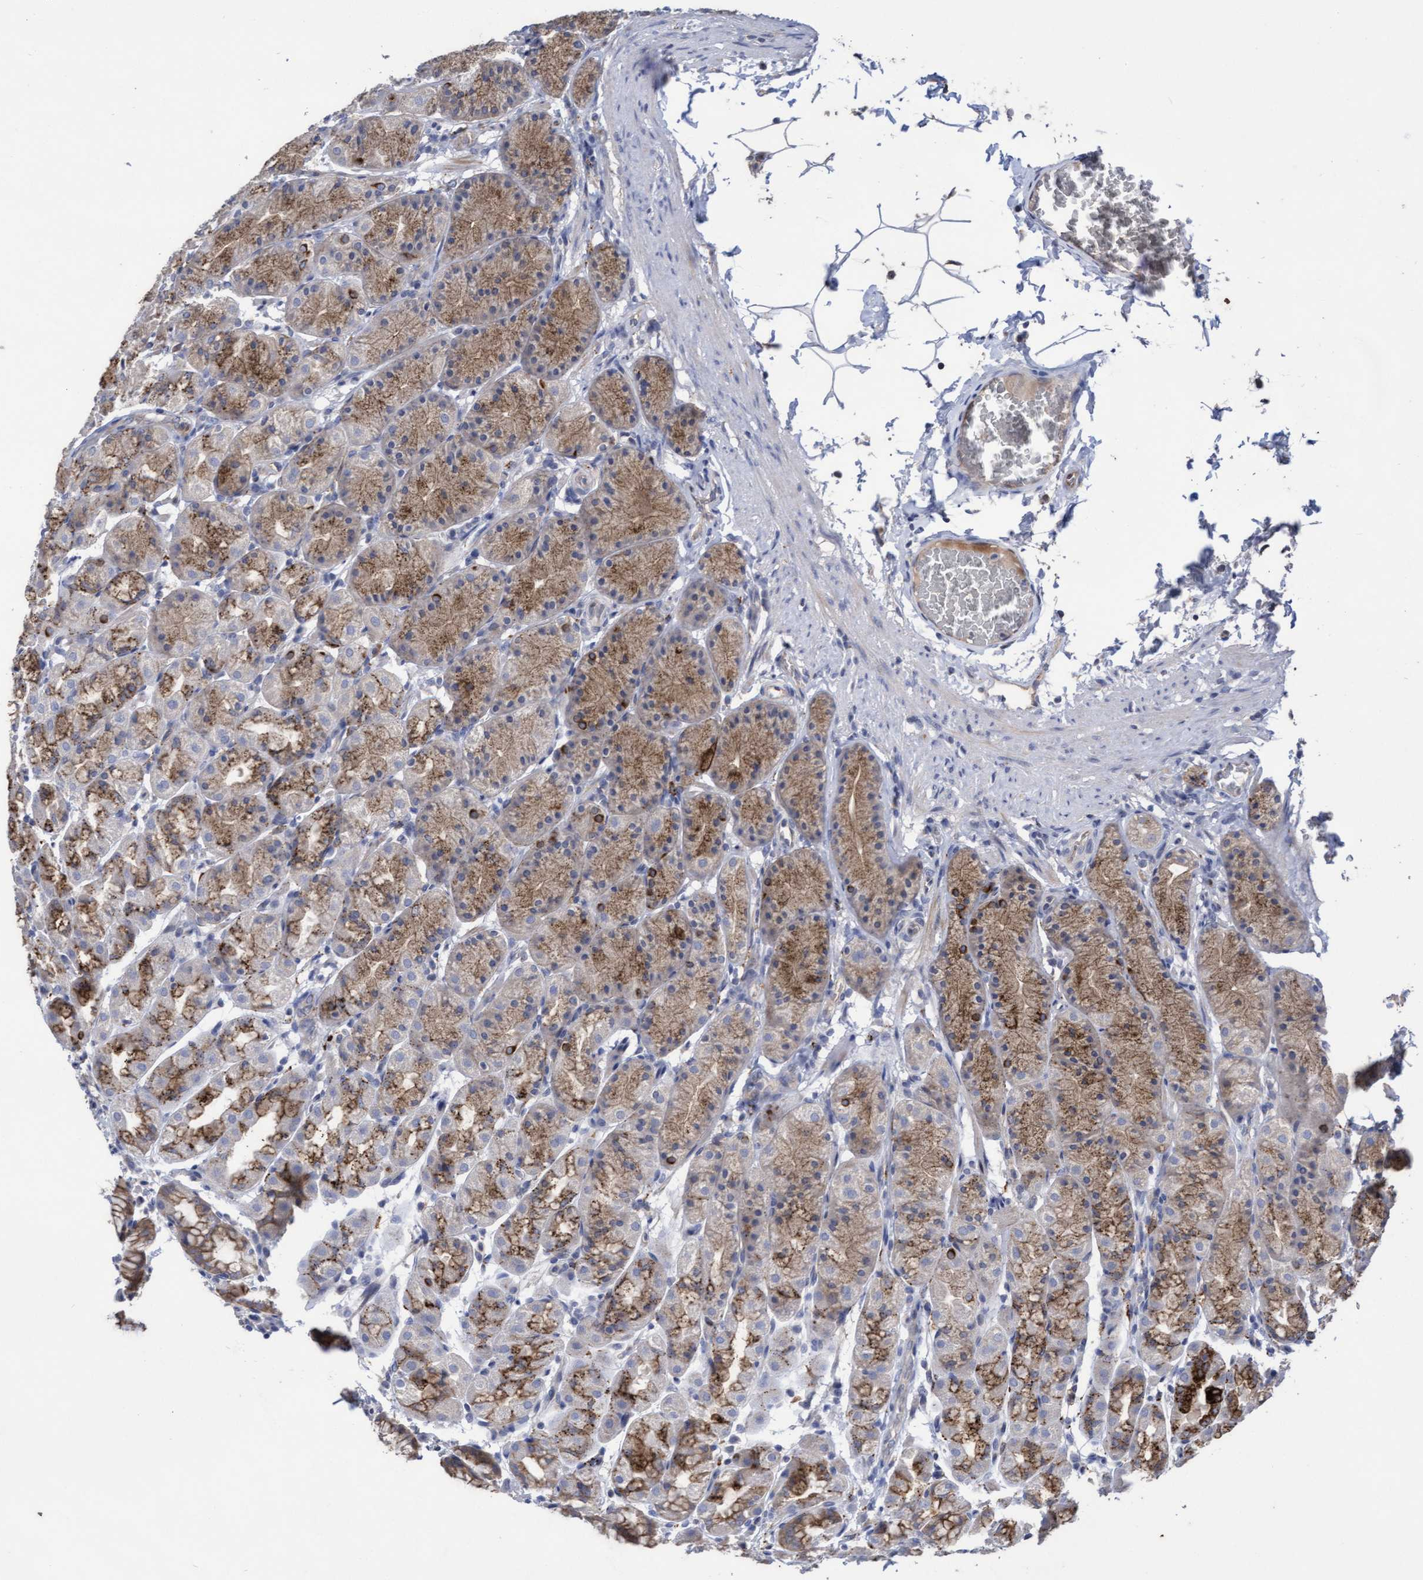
{"staining": {"intensity": "moderate", "quantity": ">75%", "location": "cytoplasmic/membranous"}, "tissue": "stomach", "cell_type": "Glandular cells", "image_type": "normal", "snomed": [{"axis": "morphology", "description": "Normal tissue, NOS"}, {"axis": "topography", "description": "Stomach"}], "caption": "Glandular cells show medium levels of moderate cytoplasmic/membranous expression in about >75% of cells in normal stomach.", "gene": "KRT24", "patient": {"sex": "male", "age": 42}}